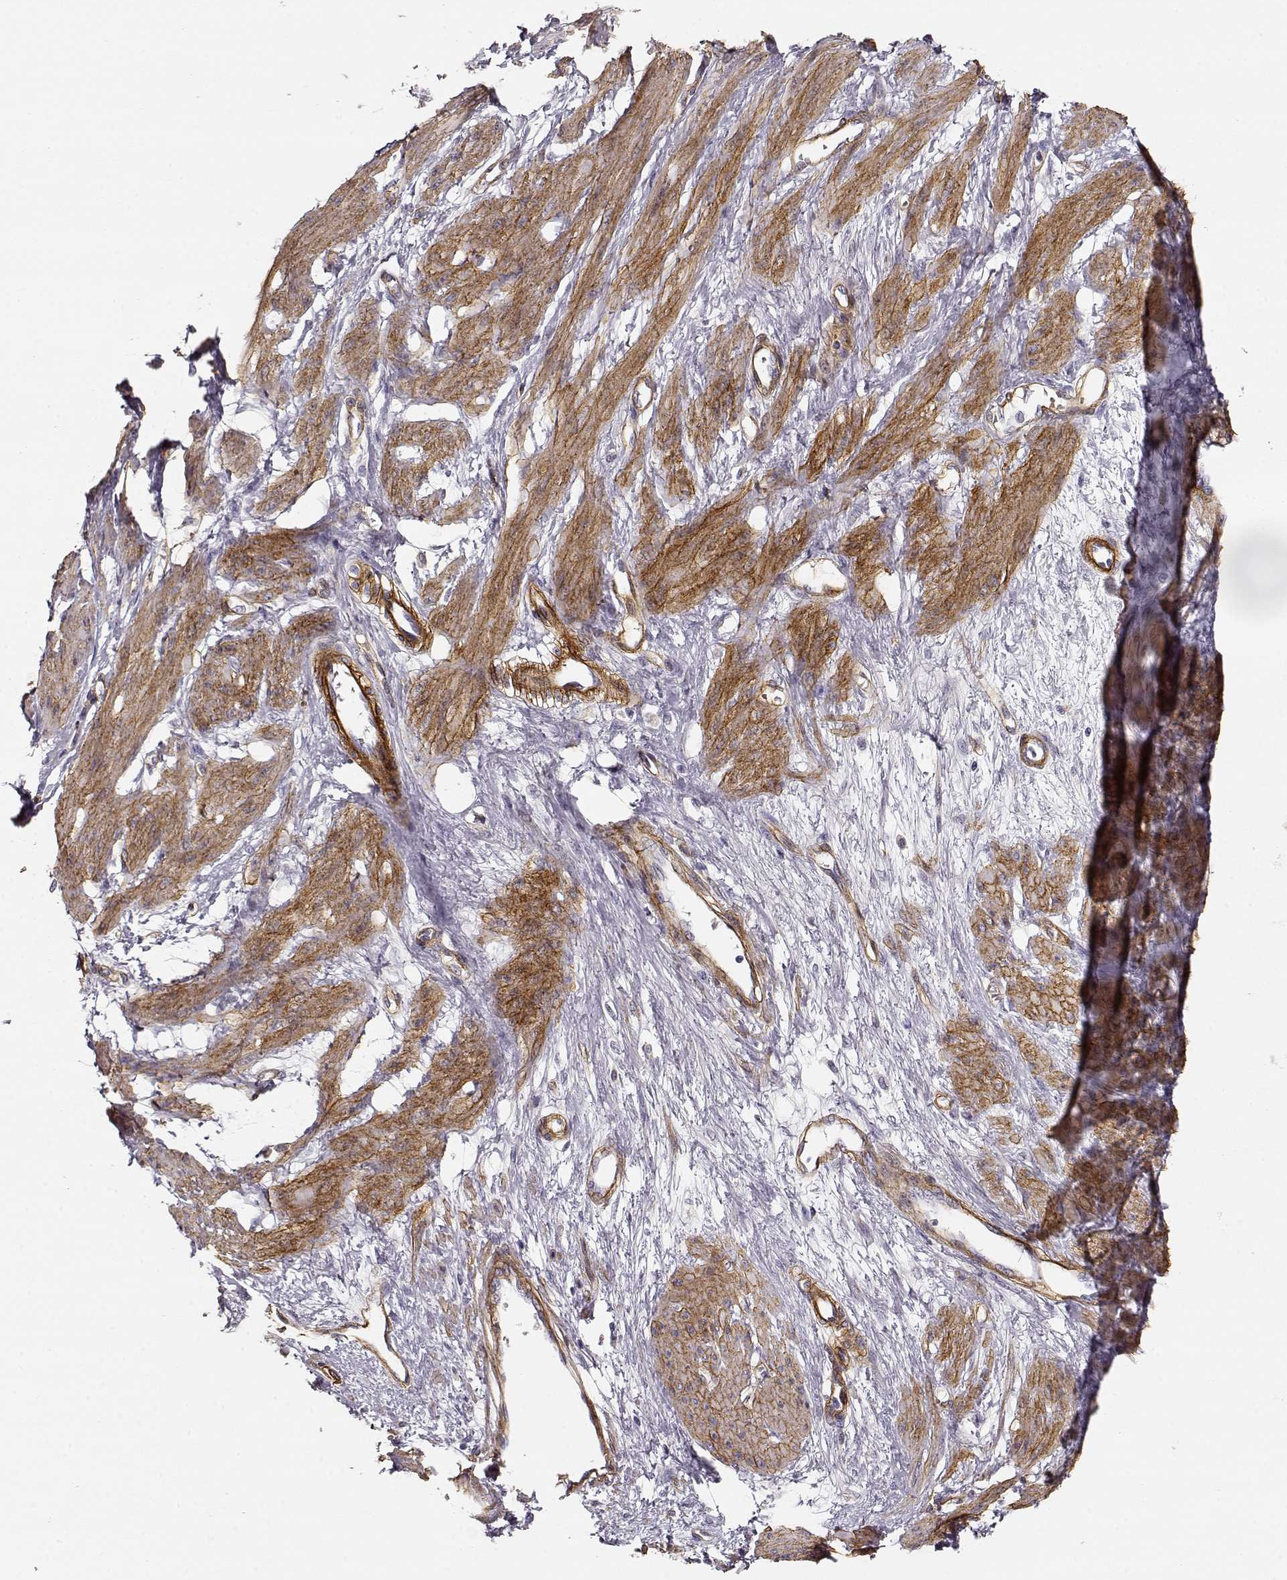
{"staining": {"intensity": "negative", "quantity": "none", "location": "none"}, "tissue": "smooth muscle", "cell_type": "Smooth muscle cells", "image_type": "normal", "snomed": [{"axis": "morphology", "description": "Normal tissue, NOS"}, {"axis": "topography", "description": "Smooth muscle"}, {"axis": "topography", "description": "Uterus"}], "caption": "Smooth muscle cells show no significant positivity in unremarkable smooth muscle. The staining was performed using DAB to visualize the protein expression in brown, while the nuclei were stained in blue with hematoxylin (Magnification: 20x).", "gene": "LAMC1", "patient": {"sex": "female", "age": 39}}